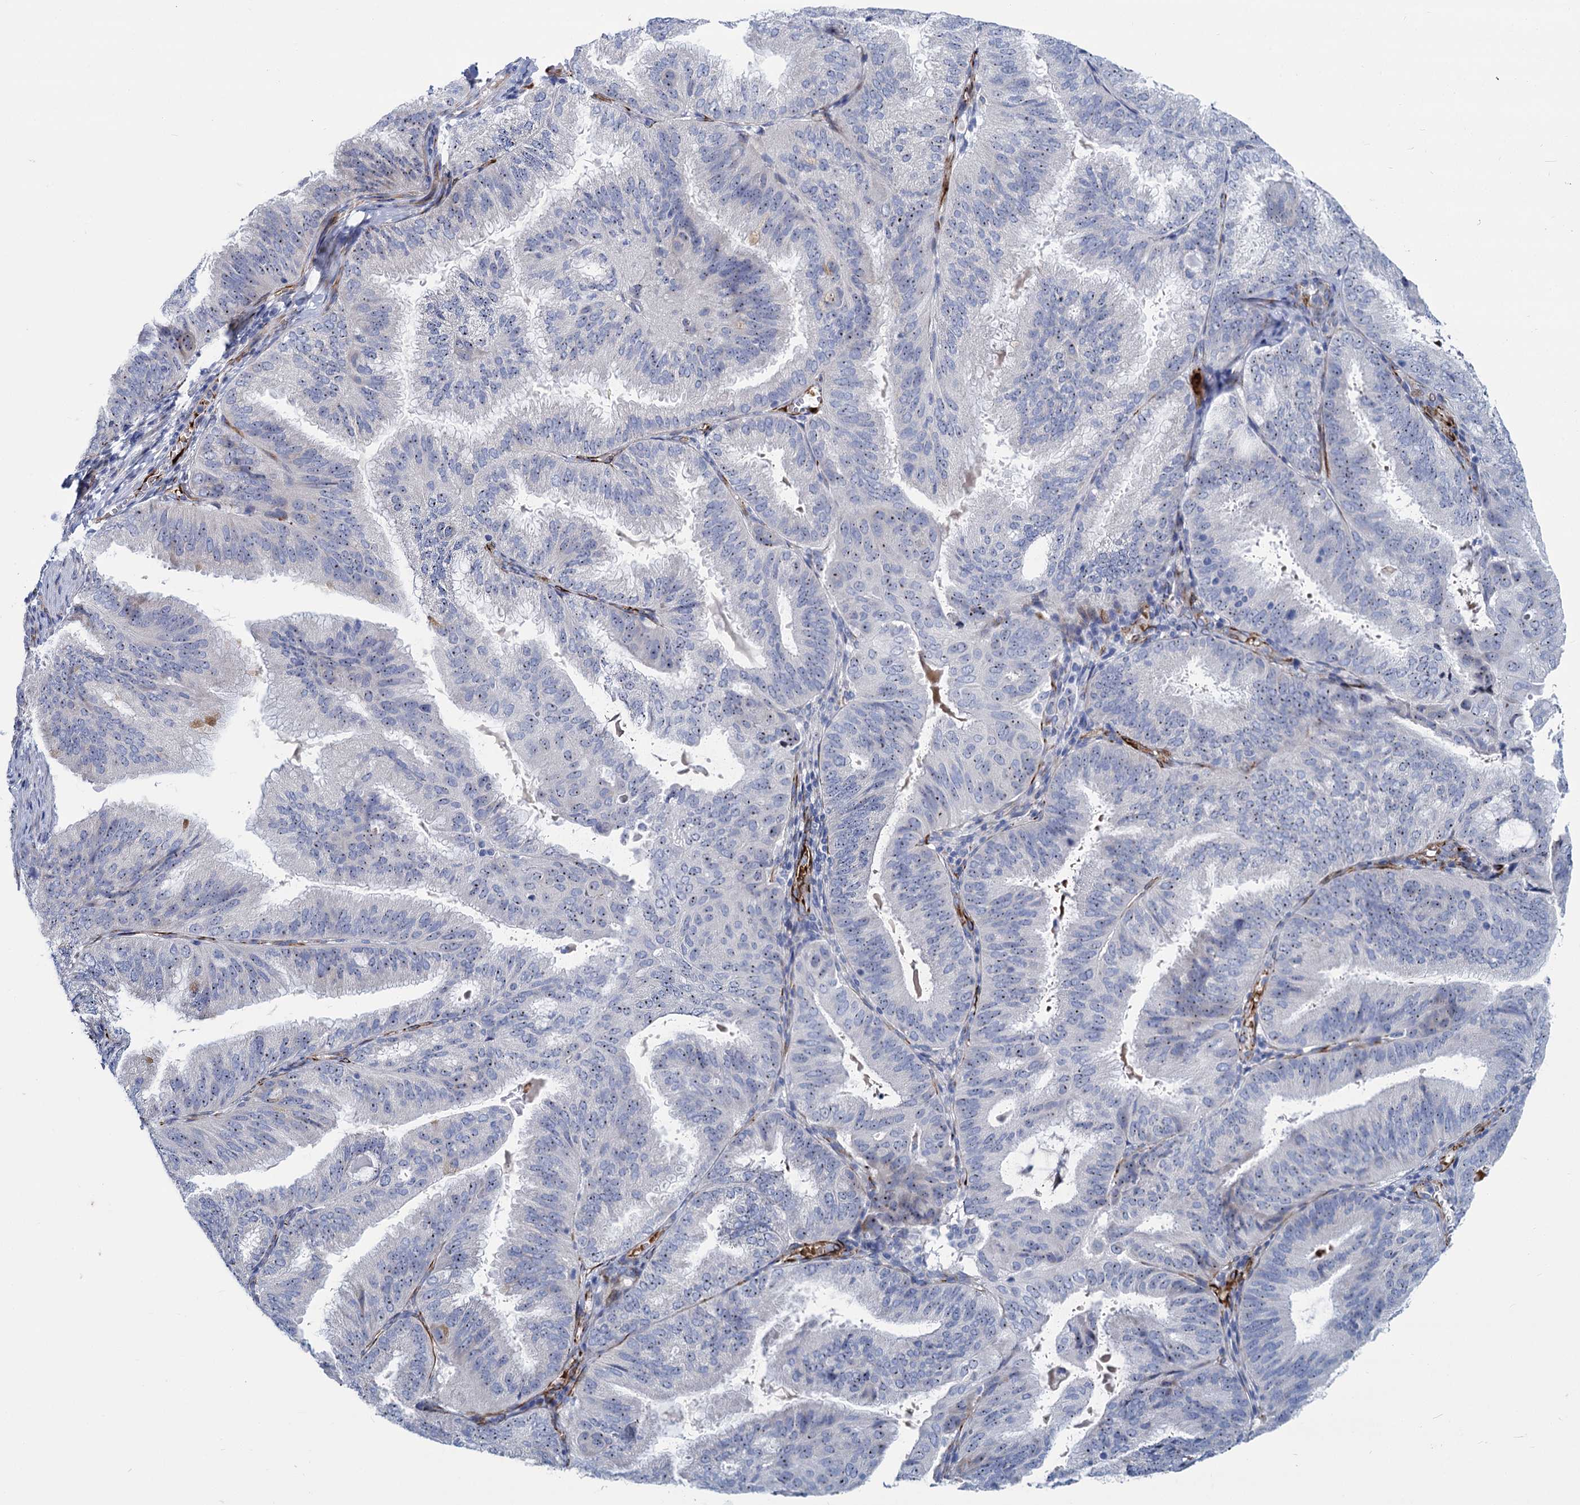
{"staining": {"intensity": "weak", "quantity": "25%-75%", "location": "nuclear"}, "tissue": "endometrial cancer", "cell_type": "Tumor cells", "image_type": "cancer", "snomed": [{"axis": "morphology", "description": "Adenocarcinoma, NOS"}, {"axis": "topography", "description": "Endometrium"}], "caption": "Brown immunohistochemical staining in human endometrial adenocarcinoma reveals weak nuclear positivity in approximately 25%-75% of tumor cells.", "gene": "SH3TC2", "patient": {"sex": "female", "age": 49}}